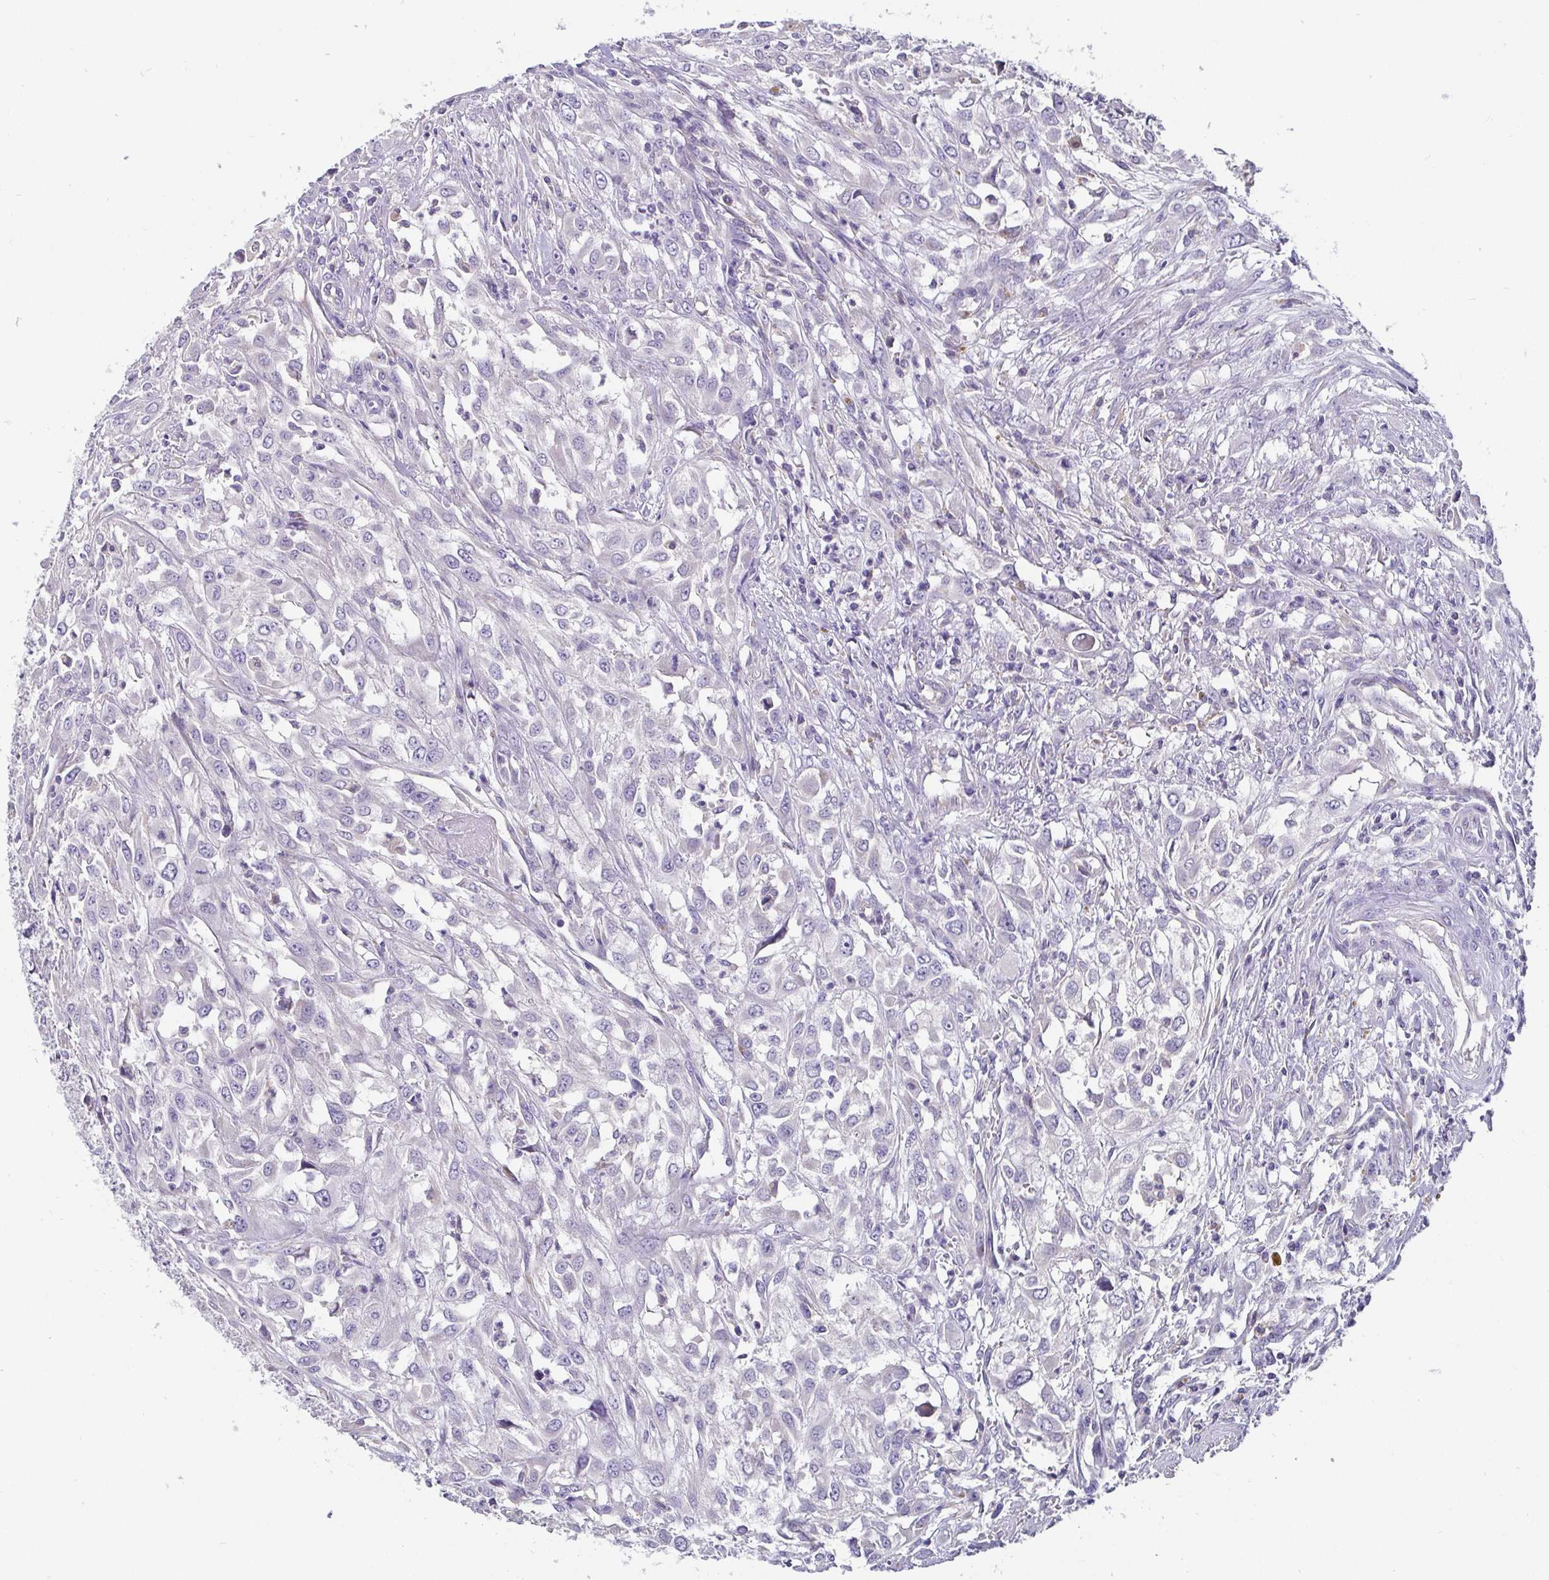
{"staining": {"intensity": "negative", "quantity": "none", "location": "none"}, "tissue": "urothelial cancer", "cell_type": "Tumor cells", "image_type": "cancer", "snomed": [{"axis": "morphology", "description": "Urothelial carcinoma, High grade"}, {"axis": "topography", "description": "Urinary bladder"}], "caption": "This micrograph is of urothelial cancer stained with IHC to label a protein in brown with the nuclei are counter-stained blue. There is no positivity in tumor cells.", "gene": "ADAMTS6", "patient": {"sex": "male", "age": 67}}